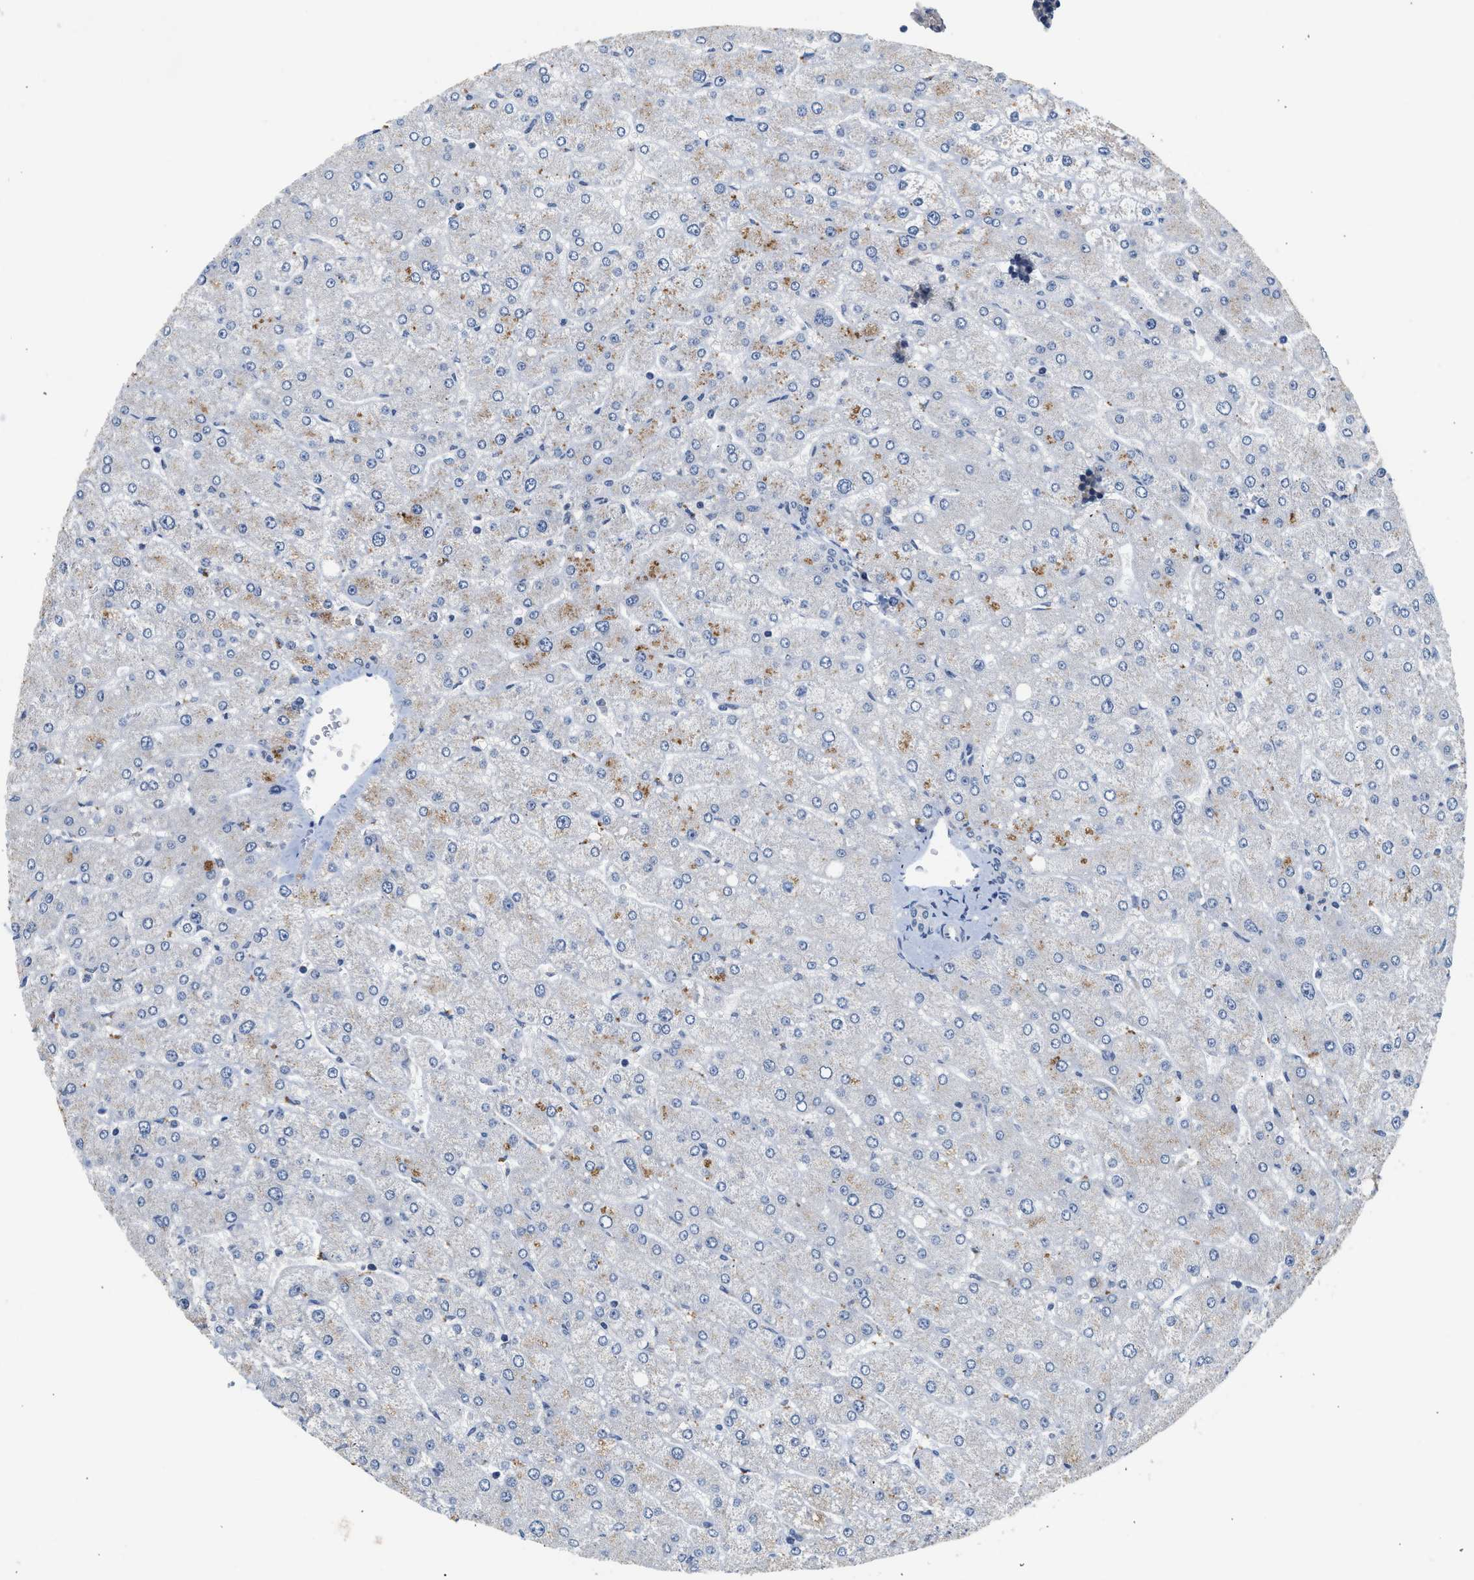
{"staining": {"intensity": "negative", "quantity": "none", "location": "none"}, "tissue": "liver", "cell_type": "Cholangiocytes", "image_type": "normal", "snomed": [{"axis": "morphology", "description": "Normal tissue, NOS"}, {"axis": "topography", "description": "Liver"}], "caption": "IHC of normal liver displays no expression in cholangiocytes. (Stains: DAB IHC with hematoxylin counter stain, Microscopy: brightfield microscopy at high magnification).", "gene": "CSF3R", "patient": {"sex": "male", "age": 55}}